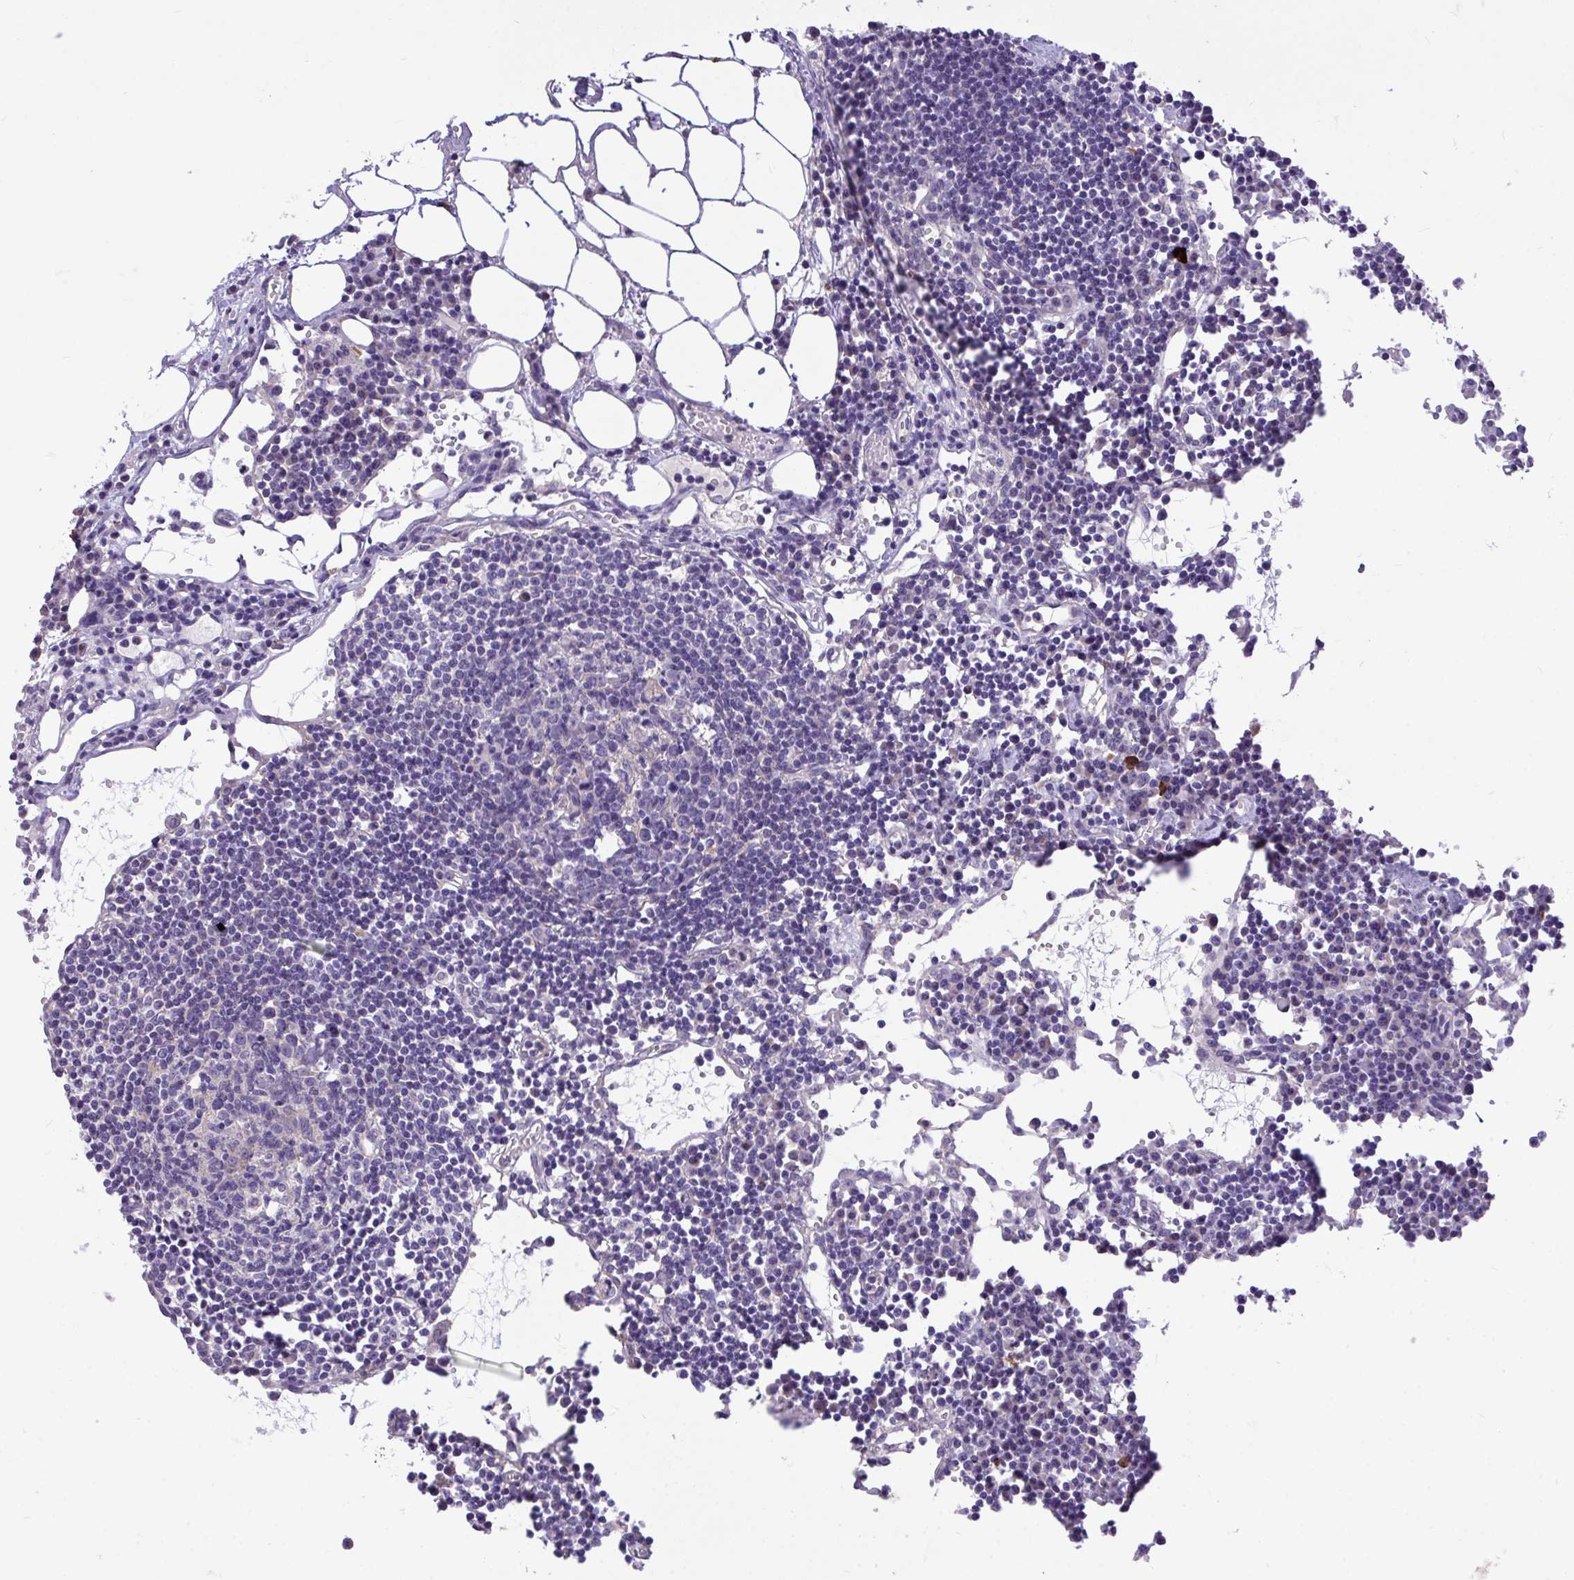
{"staining": {"intensity": "negative", "quantity": "none", "location": "none"}, "tissue": "lymph node", "cell_type": "Germinal center cells", "image_type": "normal", "snomed": [{"axis": "morphology", "description": "Normal tissue, NOS"}, {"axis": "topography", "description": "Lymph node"}], "caption": "High power microscopy photomicrograph of an IHC image of benign lymph node, revealing no significant staining in germinal center cells.", "gene": "MPC2", "patient": {"sex": "female", "age": 78}}